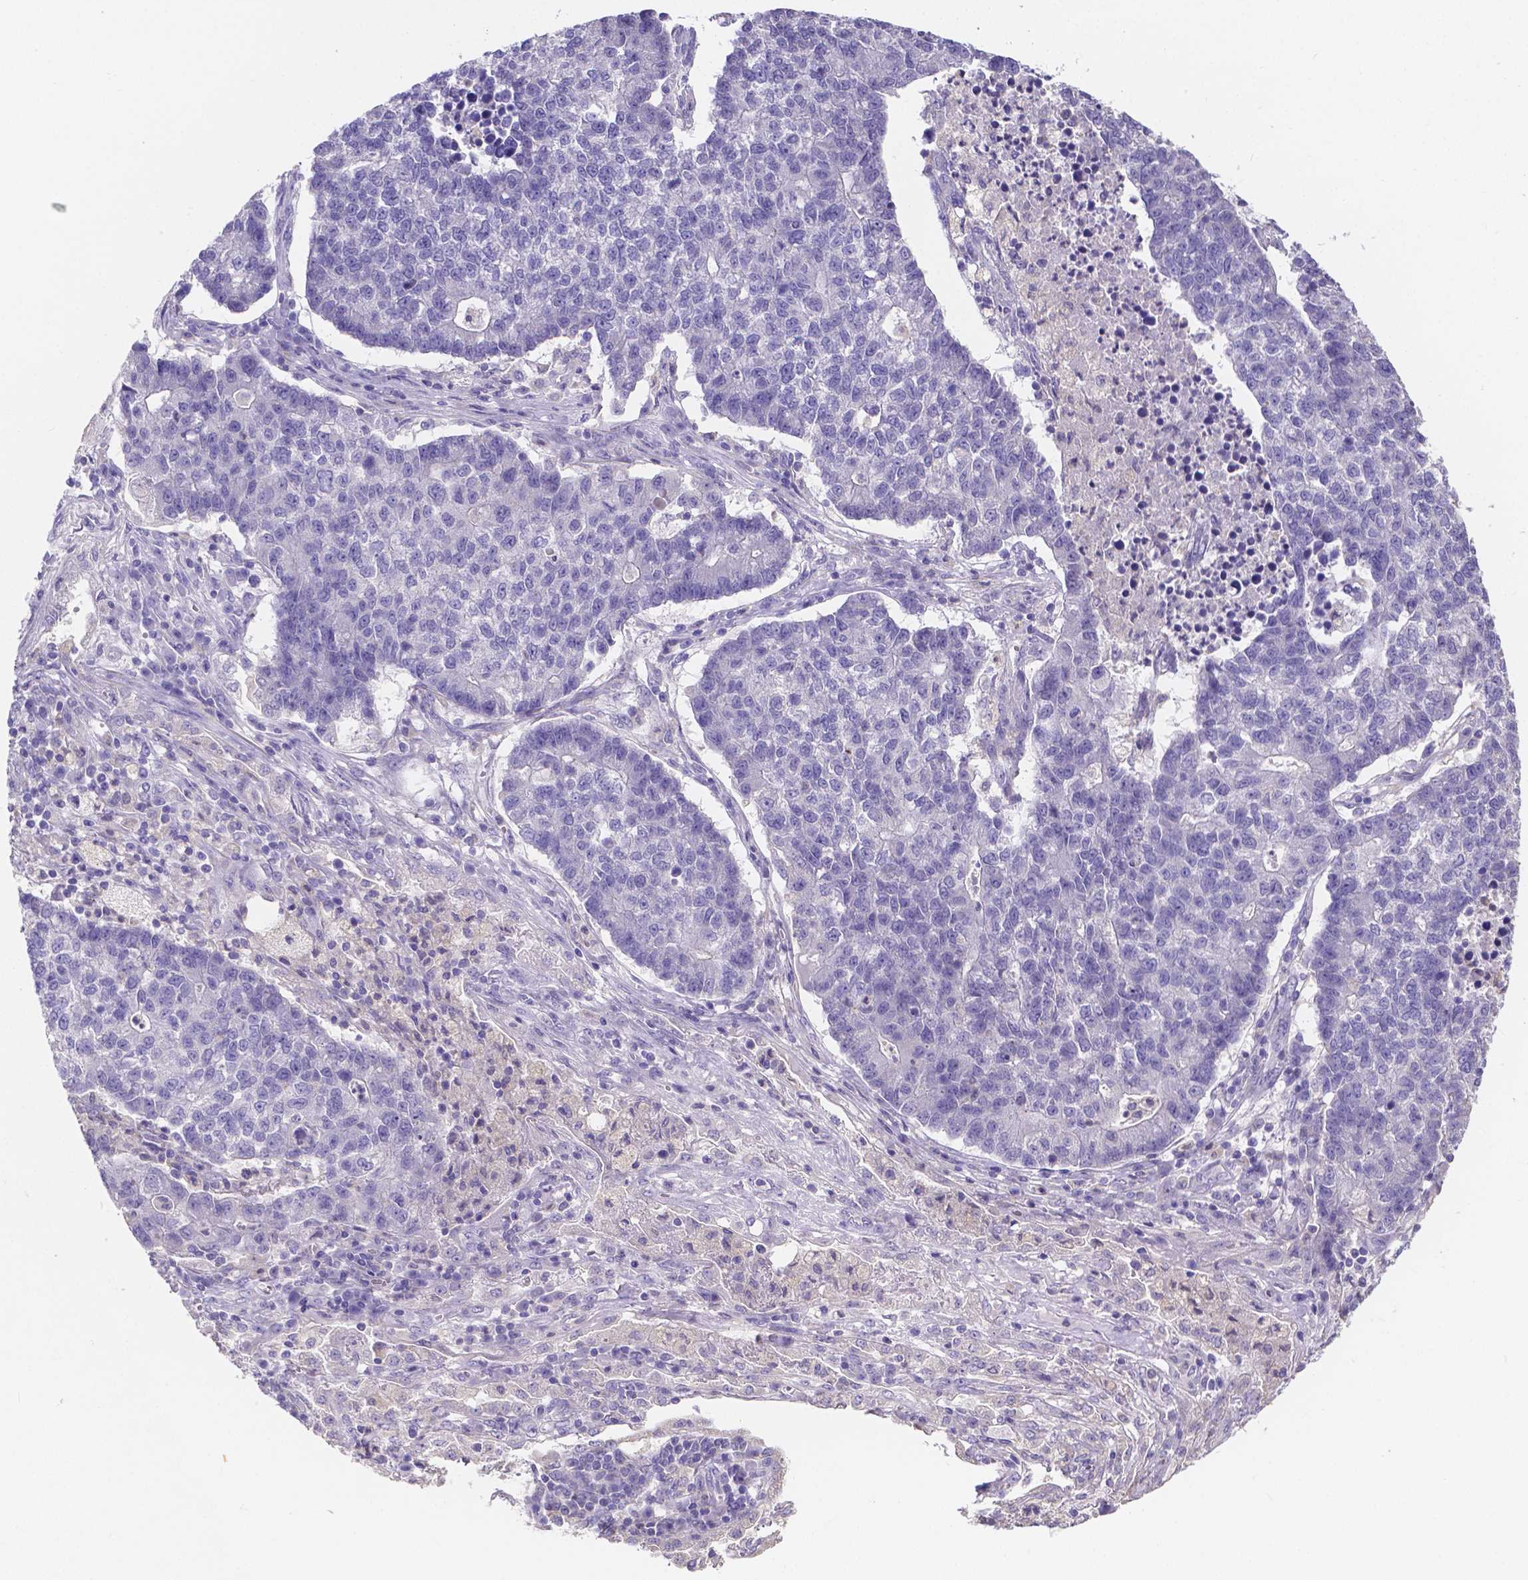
{"staining": {"intensity": "negative", "quantity": "none", "location": "none"}, "tissue": "lung cancer", "cell_type": "Tumor cells", "image_type": "cancer", "snomed": [{"axis": "morphology", "description": "Adenocarcinoma, NOS"}, {"axis": "topography", "description": "Lung"}], "caption": "This is an IHC micrograph of adenocarcinoma (lung). There is no expression in tumor cells.", "gene": "ATP6V1D", "patient": {"sex": "male", "age": 57}}